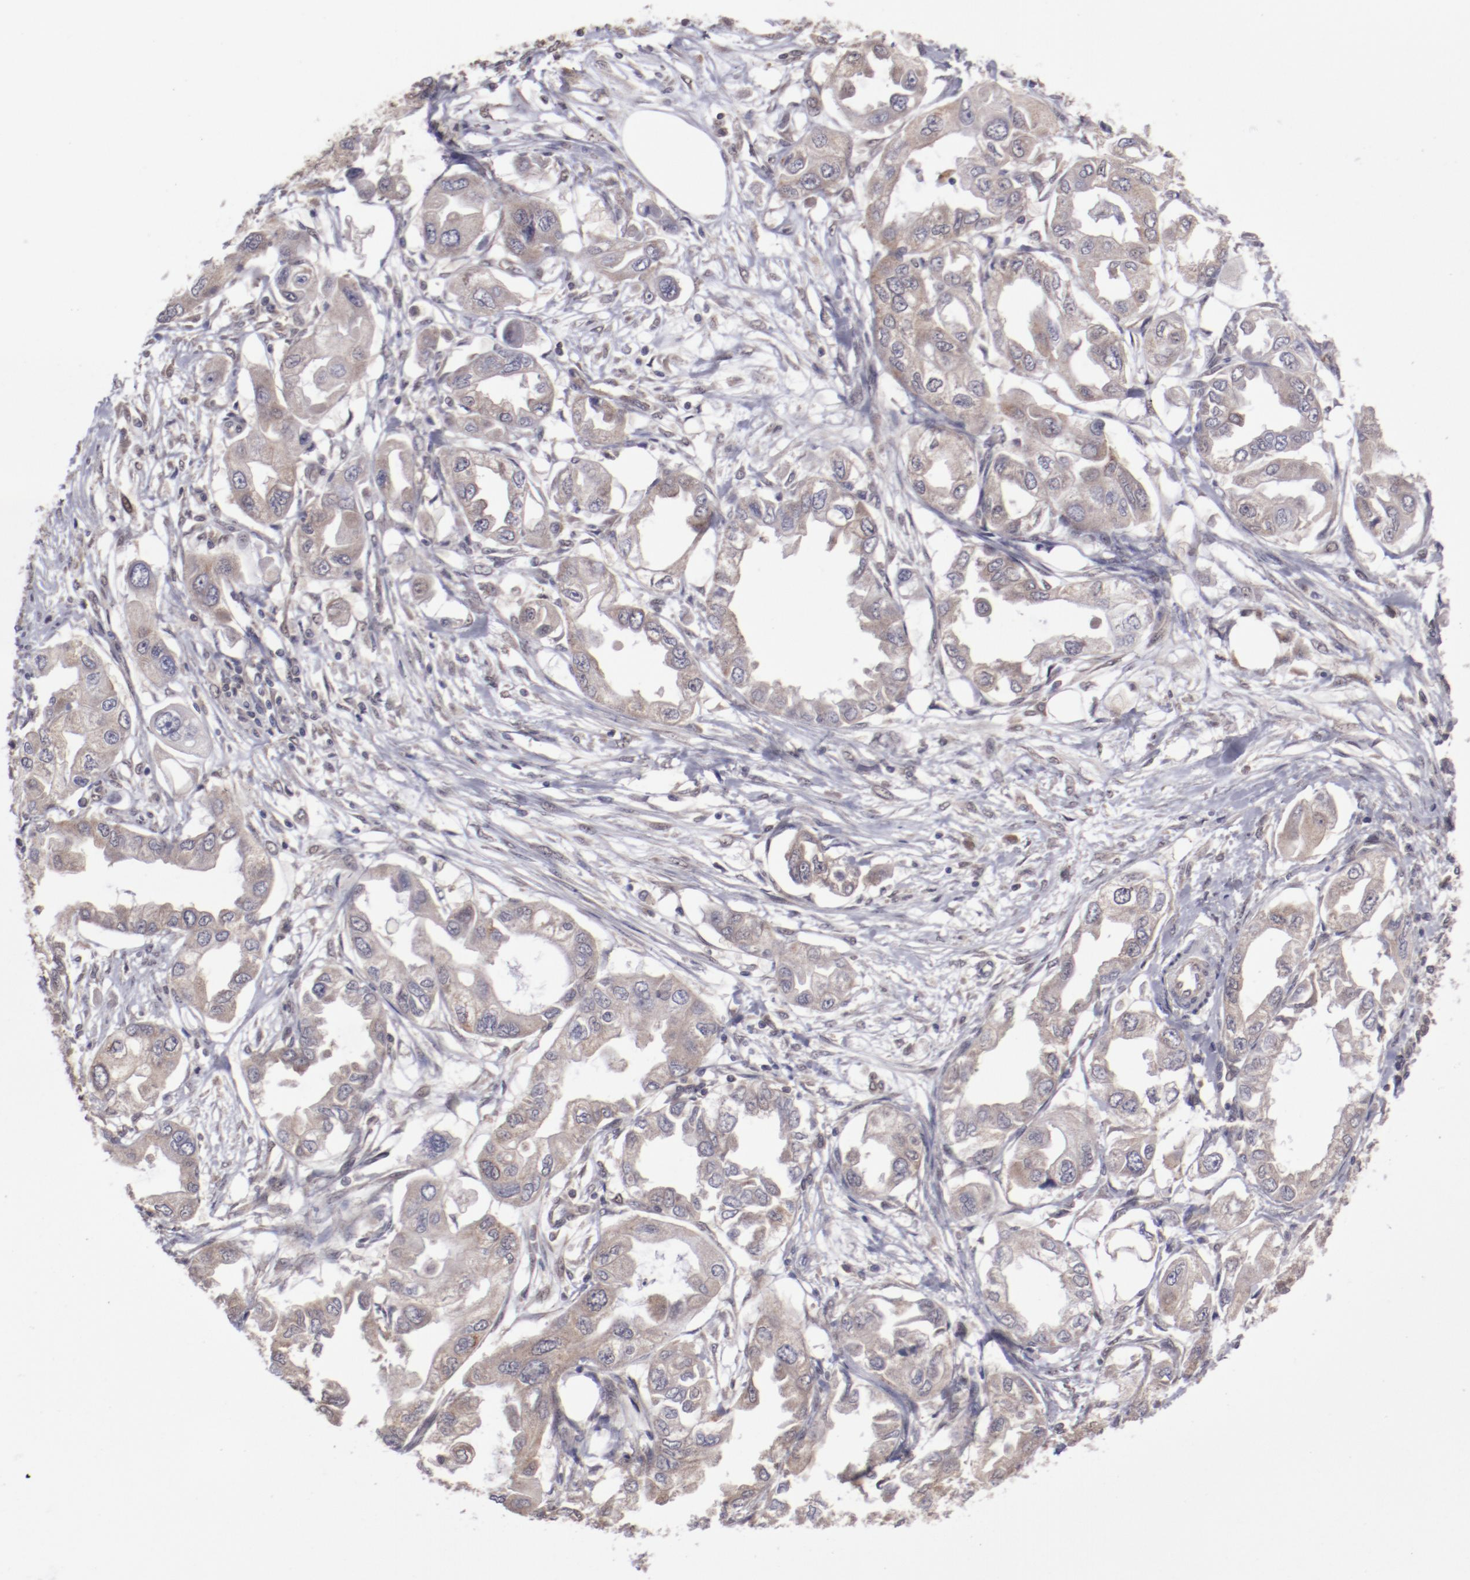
{"staining": {"intensity": "weak", "quantity": ">75%", "location": "cytoplasmic/membranous"}, "tissue": "endometrial cancer", "cell_type": "Tumor cells", "image_type": "cancer", "snomed": [{"axis": "morphology", "description": "Adenocarcinoma, NOS"}, {"axis": "topography", "description": "Endometrium"}], "caption": "Immunohistochemistry of human endometrial cancer (adenocarcinoma) demonstrates low levels of weak cytoplasmic/membranous staining in approximately >75% of tumor cells.", "gene": "ARNT", "patient": {"sex": "female", "age": 67}}